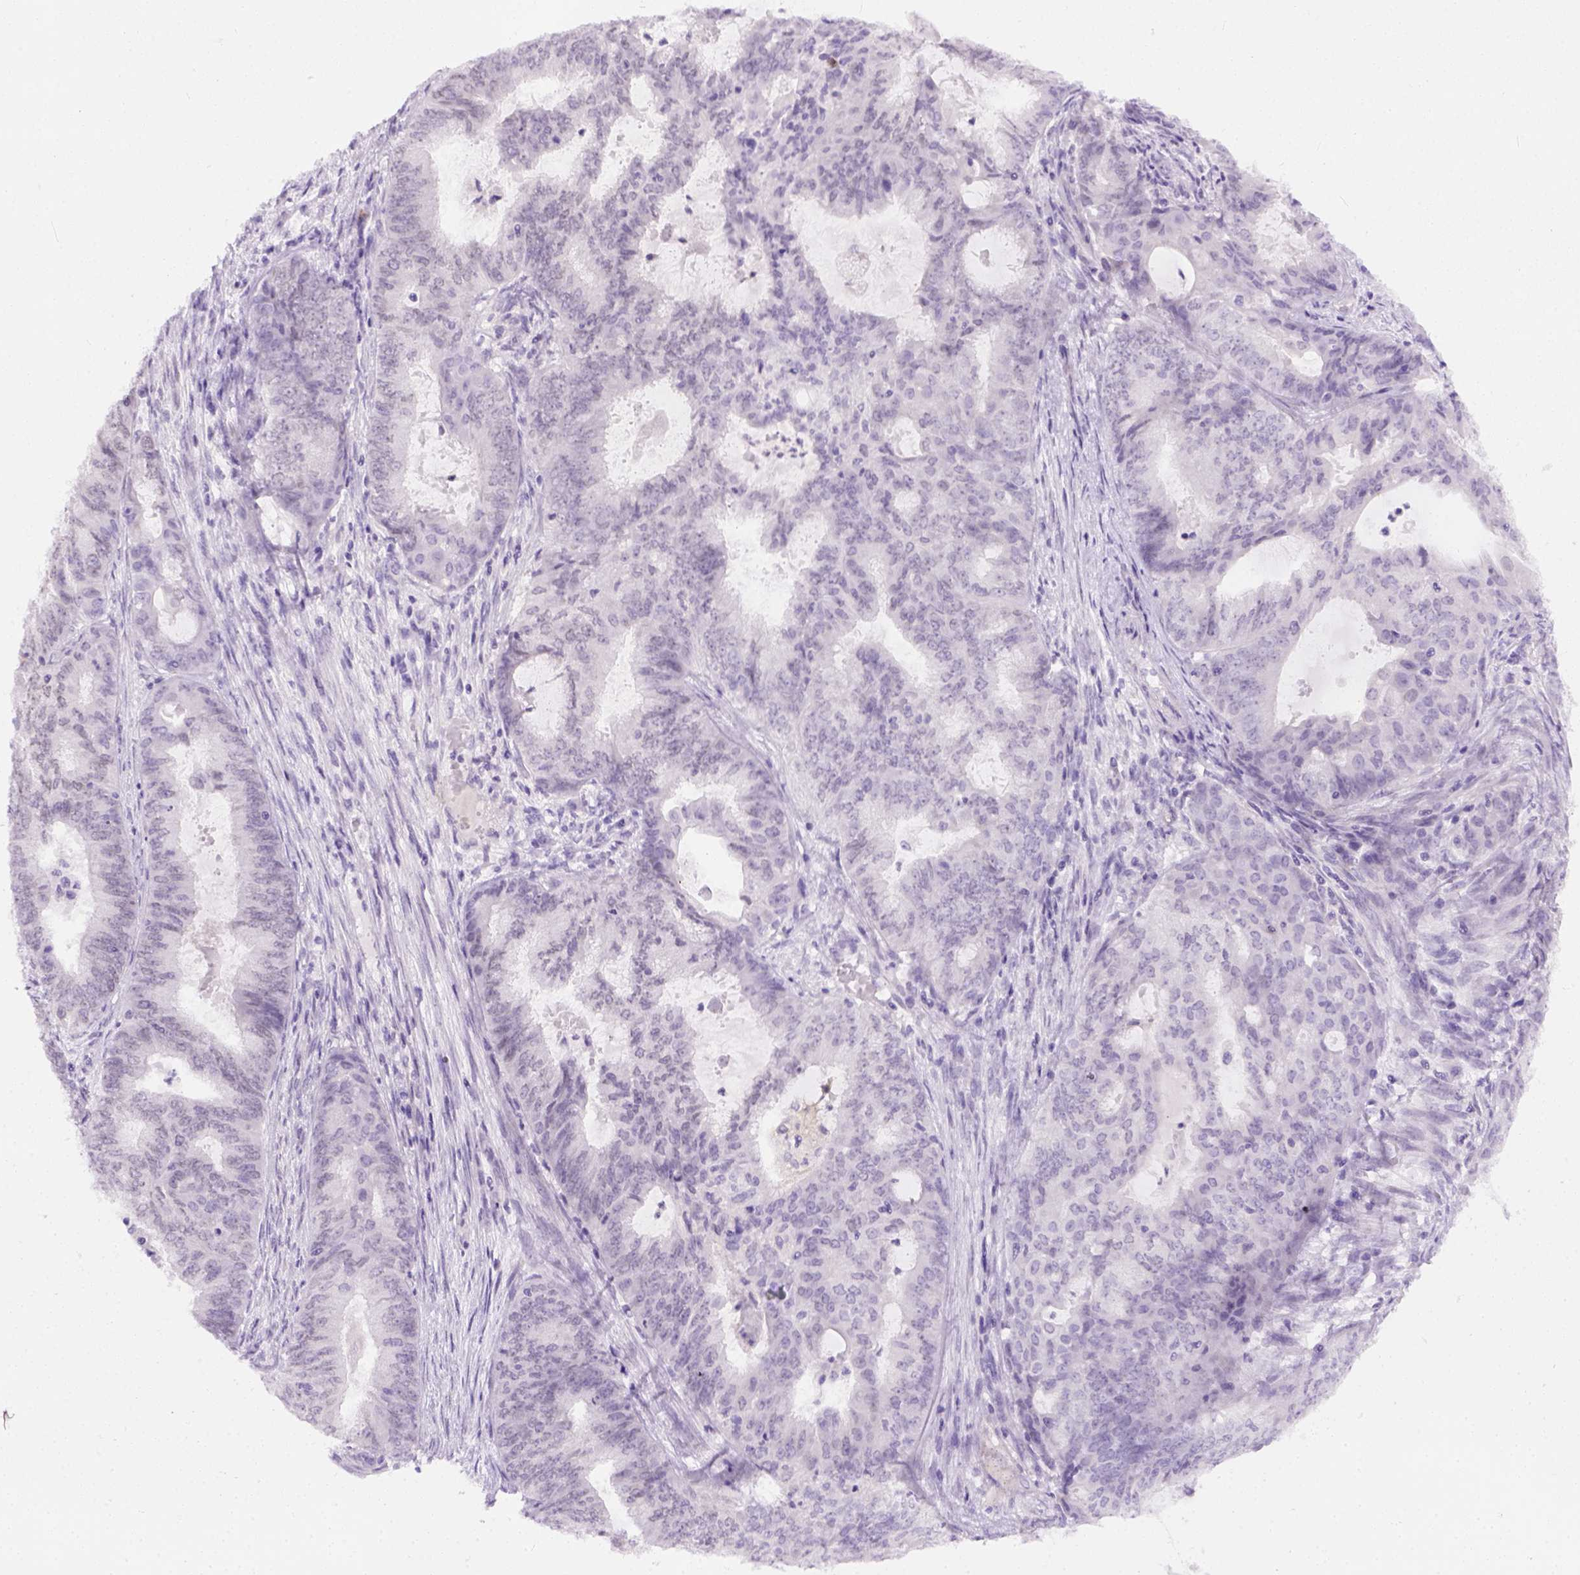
{"staining": {"intensity": "negative", "quantity": "none", "location": "none"}, "tissue": "endometrial cancer", "cell_type": "Tumor cells", "image_type": "cancer", "snomed": [{"axis": "morphology", "description": "Adenocarcinoma, NOS"}, {"axis": "topography", "description": "Endometrium"}], "caption": "There is no significant positivity in tumor cells of endometrial cancer (adenocarcinoma).", "gene": "FAM184B", "patient": {"sex": "female", "age": 62}}